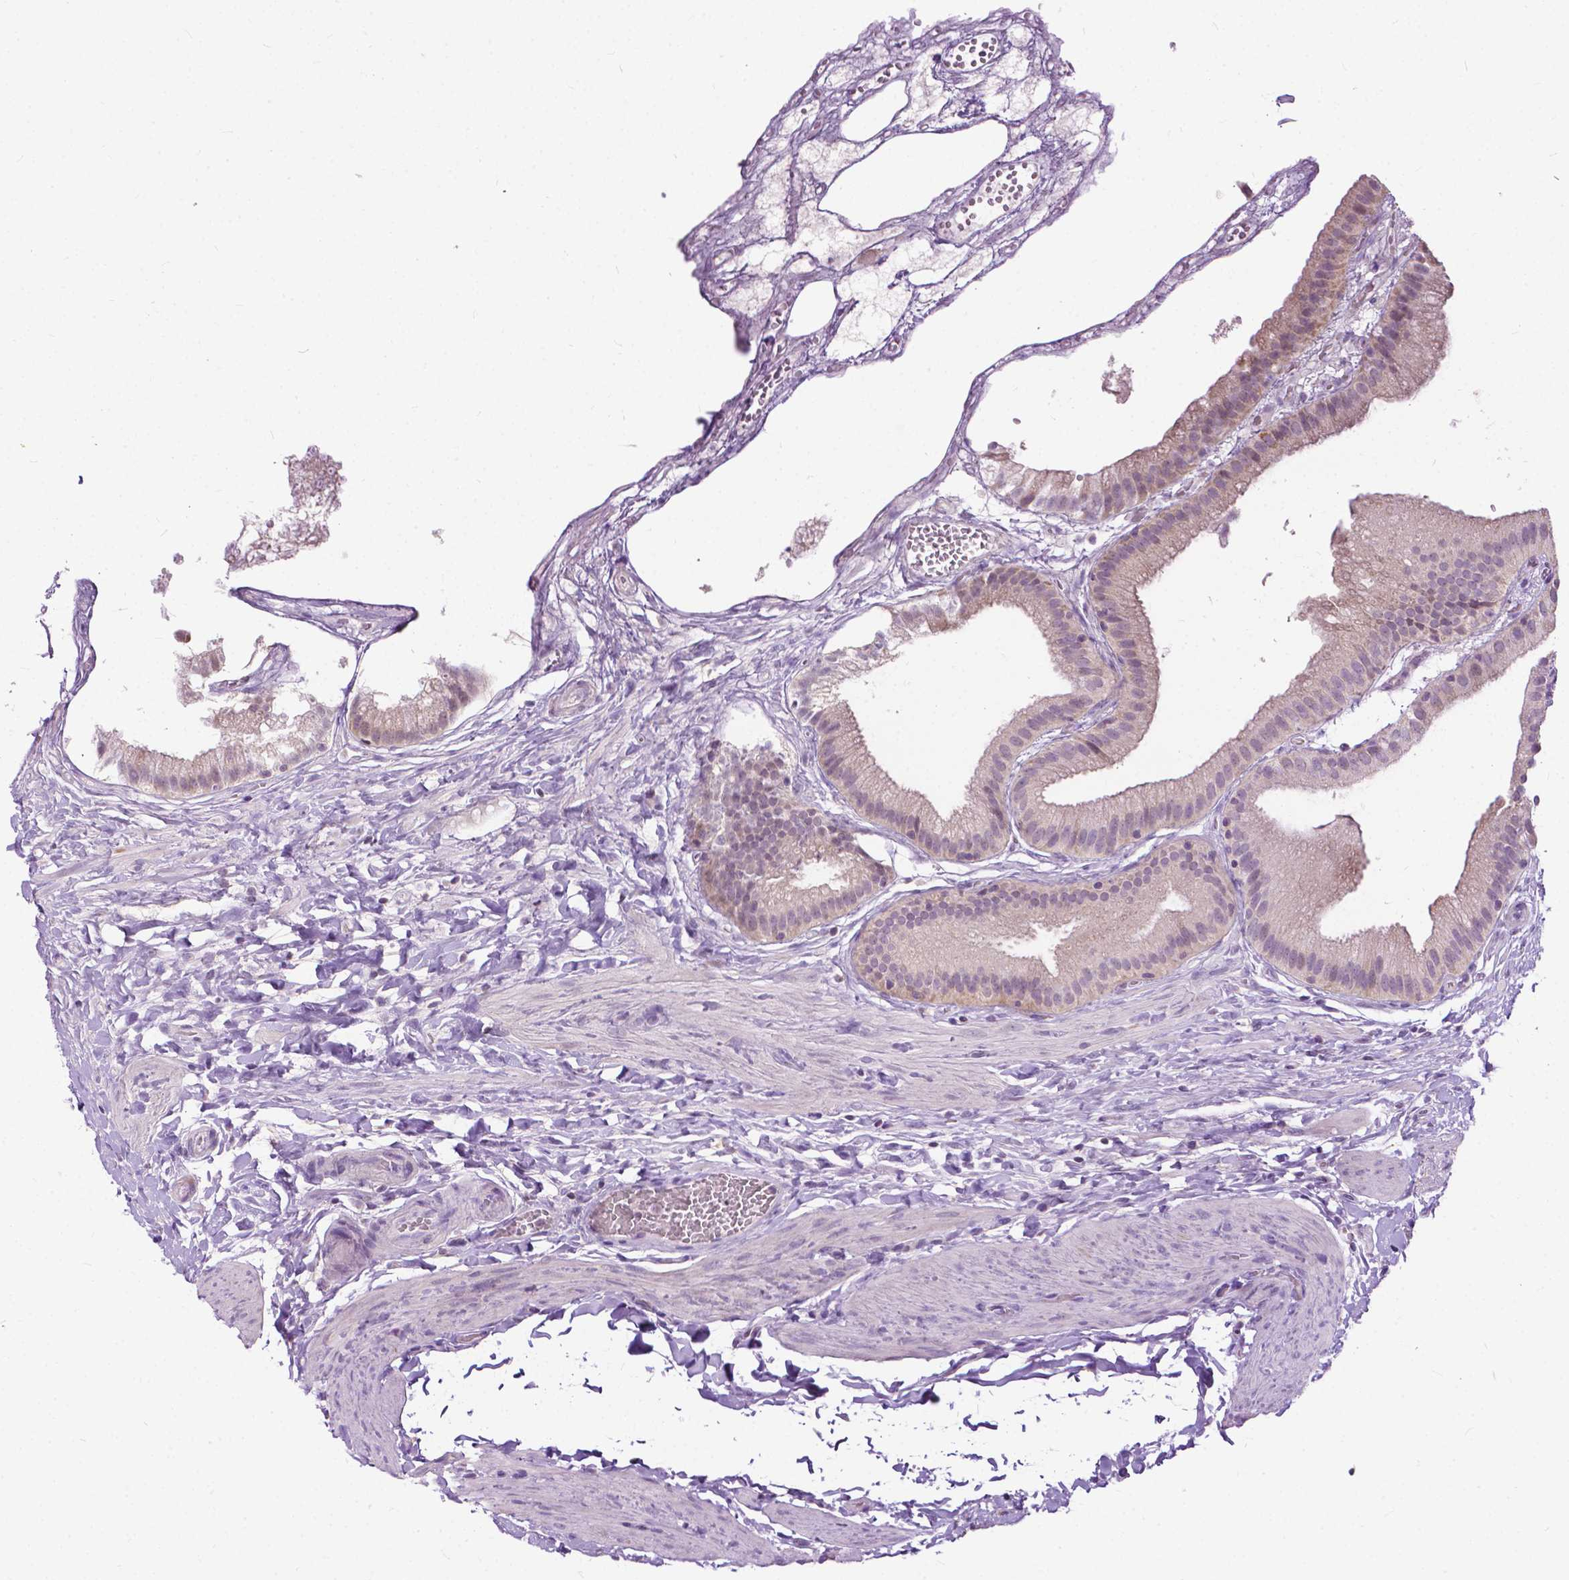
{"staining": {"intensity": "weak", "quantity": "25%-75%", "location": "cytoplasmic/membranous"}, "tissue": "gallbladder", "cell_type": "Glandular cells", "image_type": "normal", "snomed": [{"axis": "morphology", "description": "Normal tissue, NOS"}, {"axis": "topography", "description": "Gallbladder"}], "caption": "Immunohistochemical staining of normal human gallbladder demonstrates low levels of weak cytoplasmic/membranous staining in about 25%-75% of glandular cells. Using DAB (brown) and hematoxylin (blue) stains, captured at high magnification using brightfield microscopy.", "gene": "TTC9B", "patient": {"sex": "female", "age": 63}}